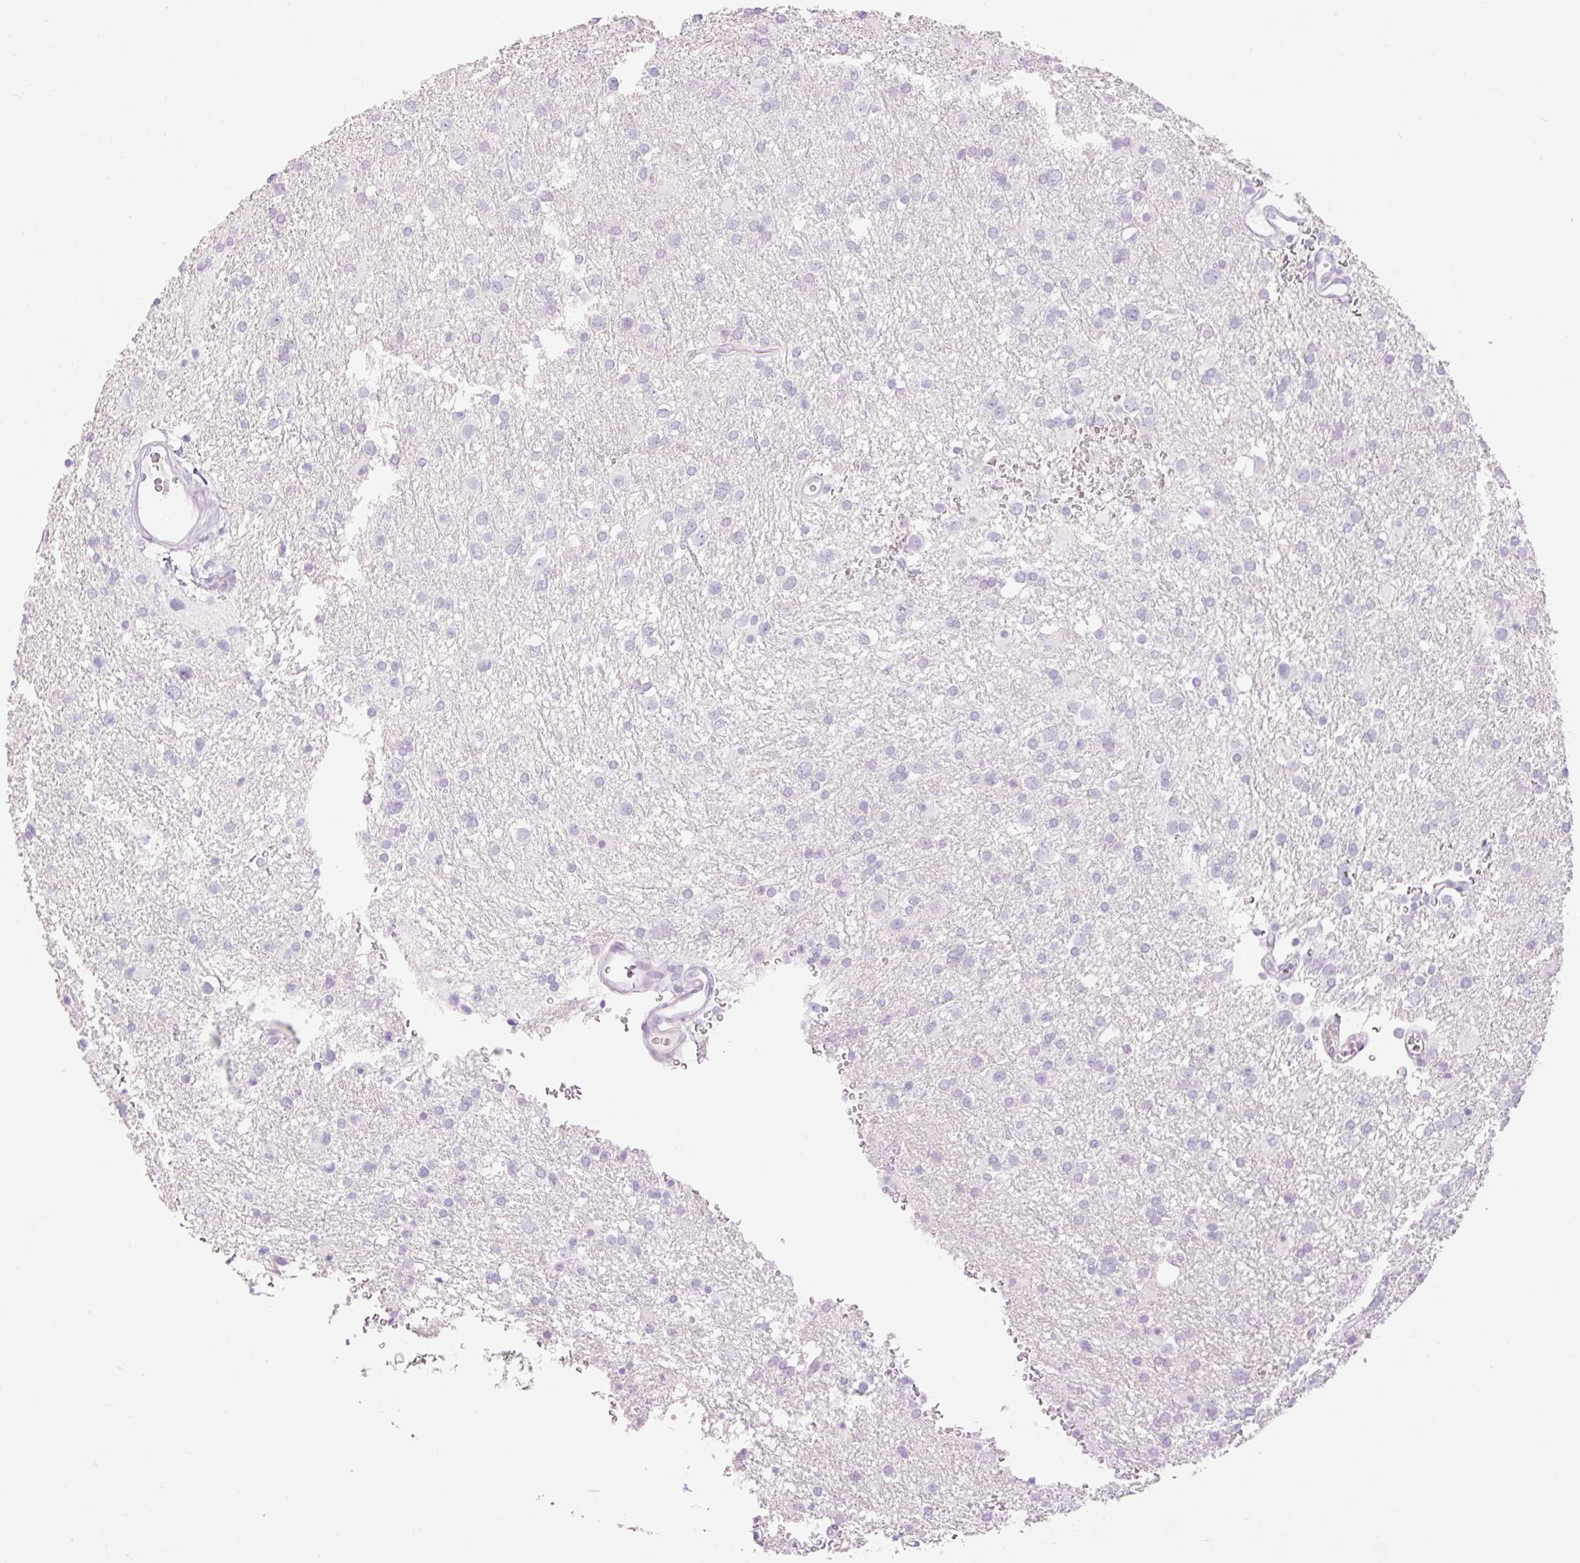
{"staining": {"intensity": "negative", "quantity": "none", "location": "none"}, "tissue": "glioma", "cell_type": "Tumor cells", "image_type": "cancer", "snomed": [{"axis": "morphology", "description": "Glioma, malignant, Low grade"}, {"axis": "topography", "description": "Brain"}], "caption": "The immunohistochemistry image has no significant expression in tumor cells of malignant glioma (low-grade) tissue.", "gene": "SP140L", "patient": {"sex": "female", "age": 32}}